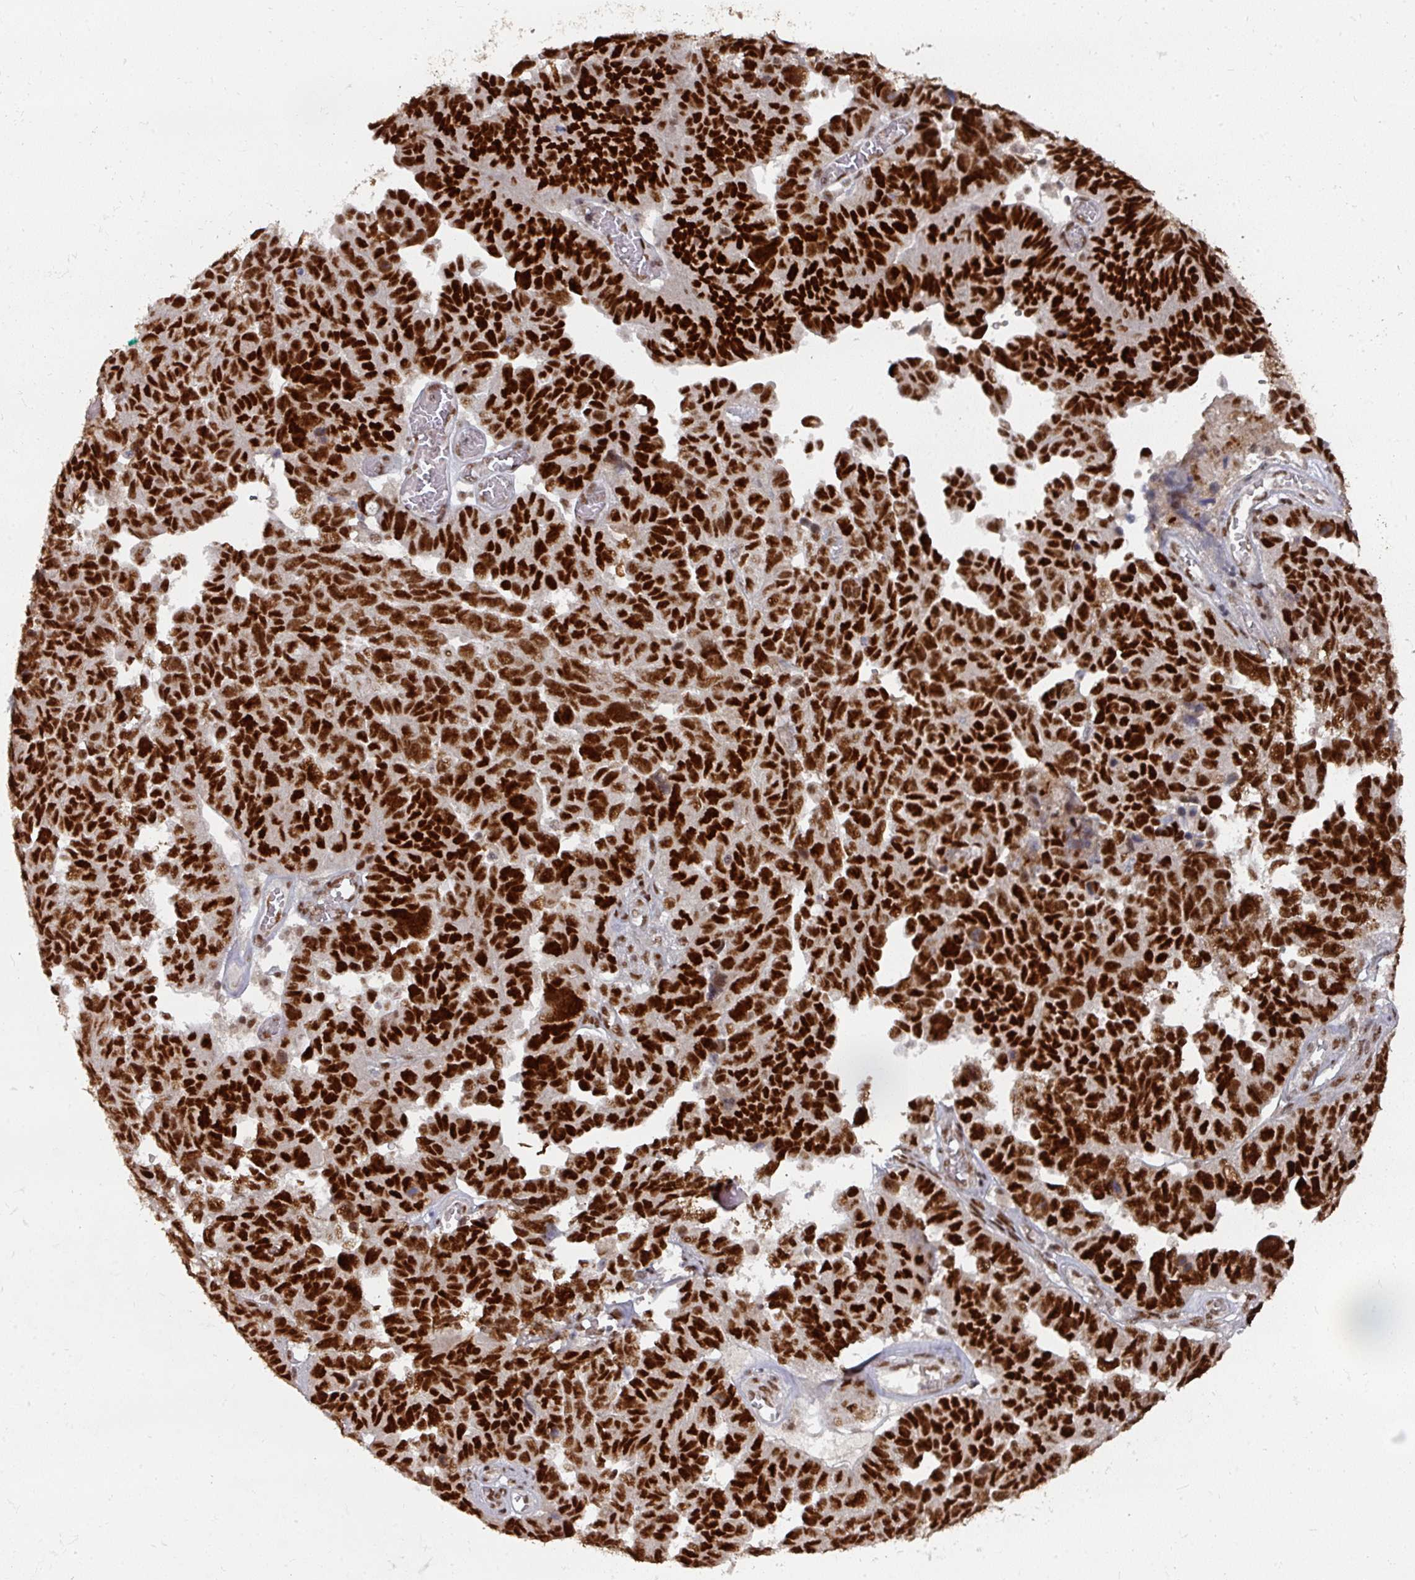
{"staining": {"intensity": "strong", "quantity": ">75%", "location": "nuclear"}, "tissue": "ovarian cancer", "cell_type": "Tumor cells", "image_type": "cancer", "snomed": [{"axis": "morphology", "description": "Cystadenocarcinoma, serous, NOS"}, {"axis": "topography", "description": "Ovary"}], "caption": "Tumor cells reveal high levels of strong nuclear staining in about >75% of cells in ovarian cancer.", "gene": "MEPCE", "patient": {"sex": "female", "age": 64}}